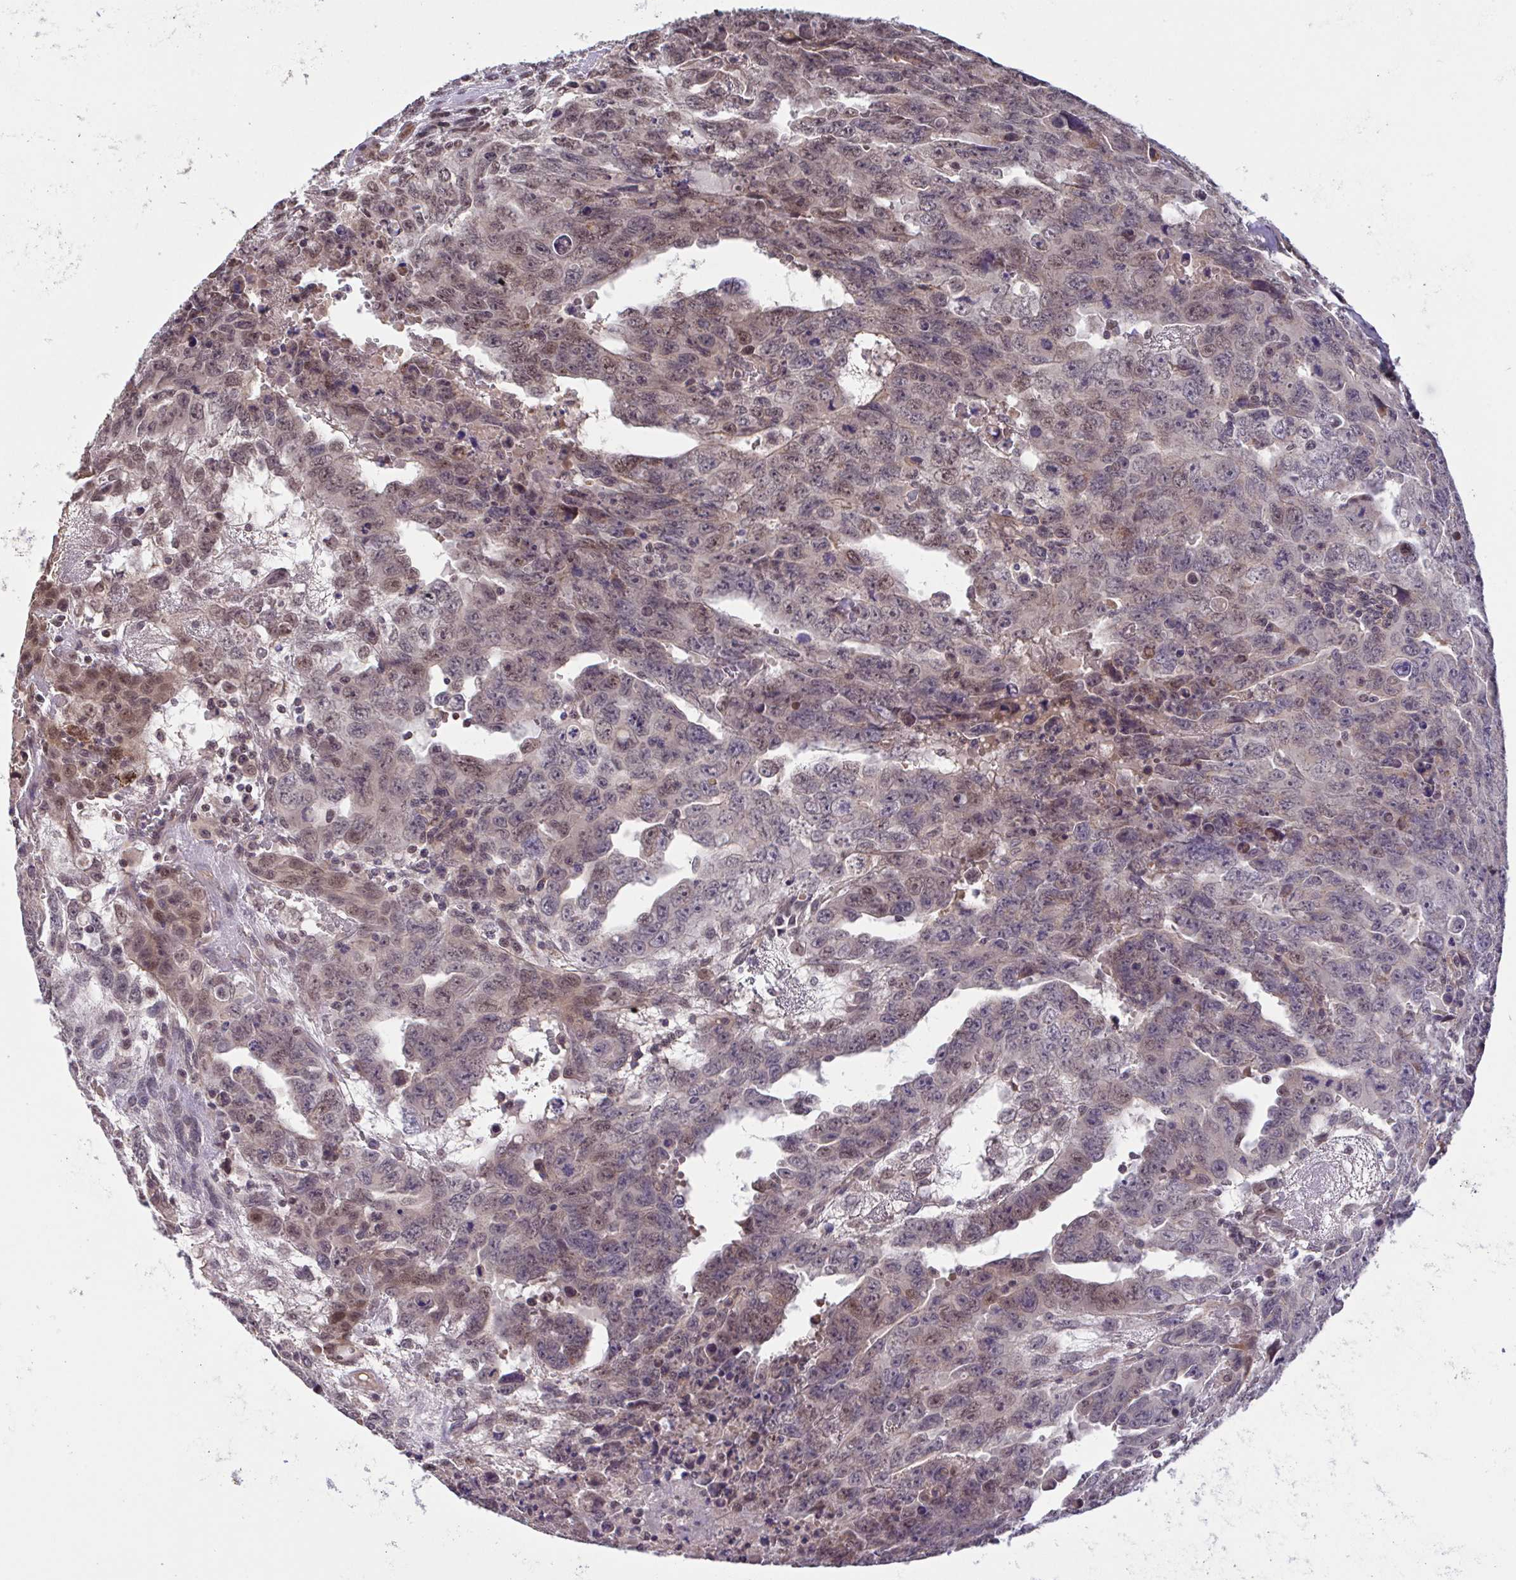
{"staining": {"intensity": "moderate", "quantity": "25%-75%", "location": "nuclear"}, "tissue": "testis cancer", "cell_type": "Tumor cells", "image_type": "cancer", "snomed": [{"axis": "morphology", "description": "Carcinoma, Embryonal, NOS"}, {"axis": "topography", "description": "Testis"}], "caption": "Human testis cancer stained with a brown dye shows moderate nuclear positive staining in approximately 25%-75% of tumor cells.", "gene": "C9orf64", "patient": {"sex": "male", "age": 24}}